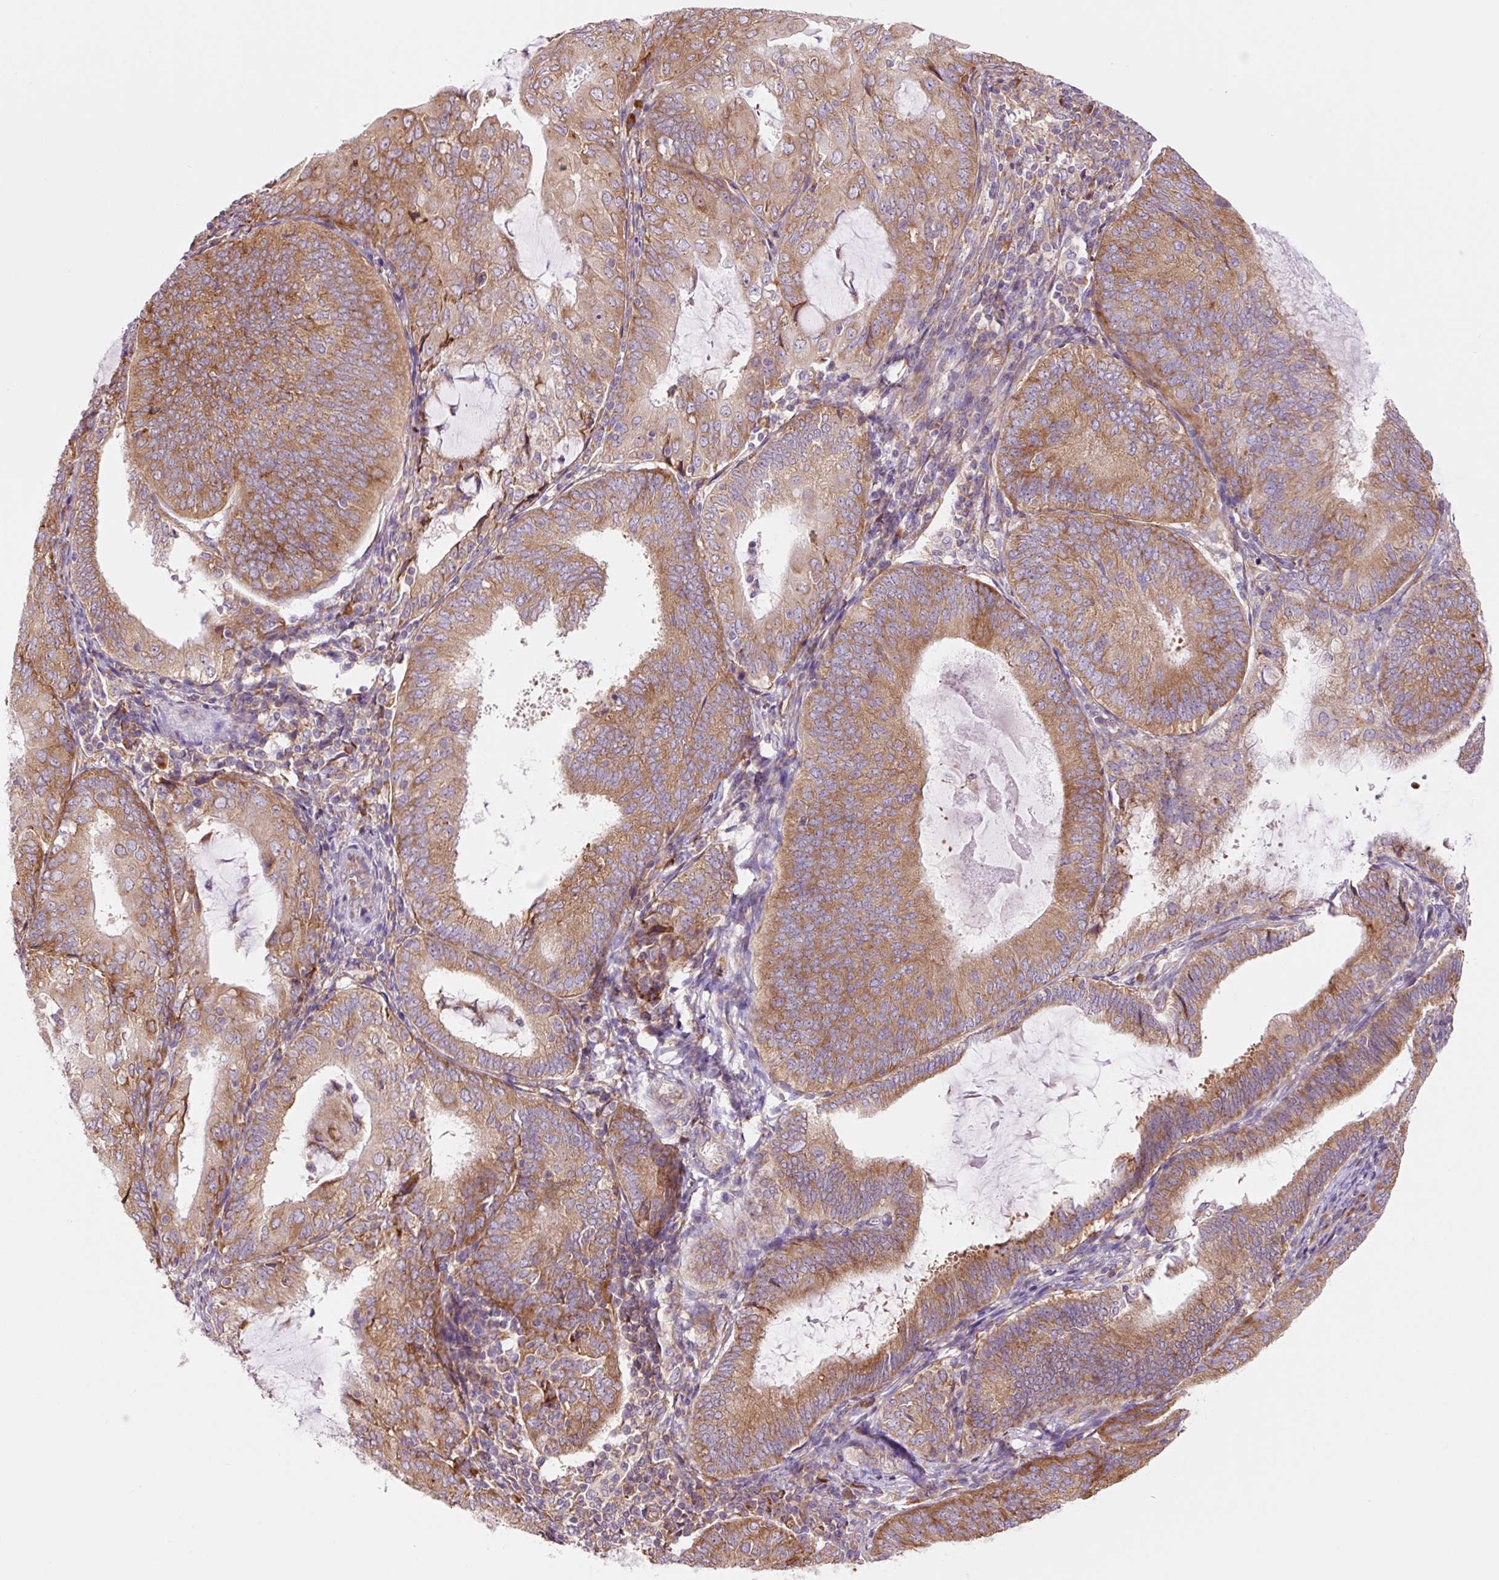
{"staining": {"intensity": "moderate", "quantity": ">75%", "location": "cytoplasmic/membranous"}, "tissue": "endometrial cancer", "cell_type": "Tumor cells", "image_type": "cancer", "snomed": [{"axis": "morphology", "description": "Adenocarcinoma, NOS"}, {"axis": "topography", "description": "Endometrium"}], "caption": "Immunohistochemical staining of human endometrial cancer (adenocarcinoma) exhibits medium levels of moderate cytoplasmic/membranous protein expression in approximately >75% of tumor cells.", "gene": "RPL41", "patient": {"sex": "female", "age": 81}}